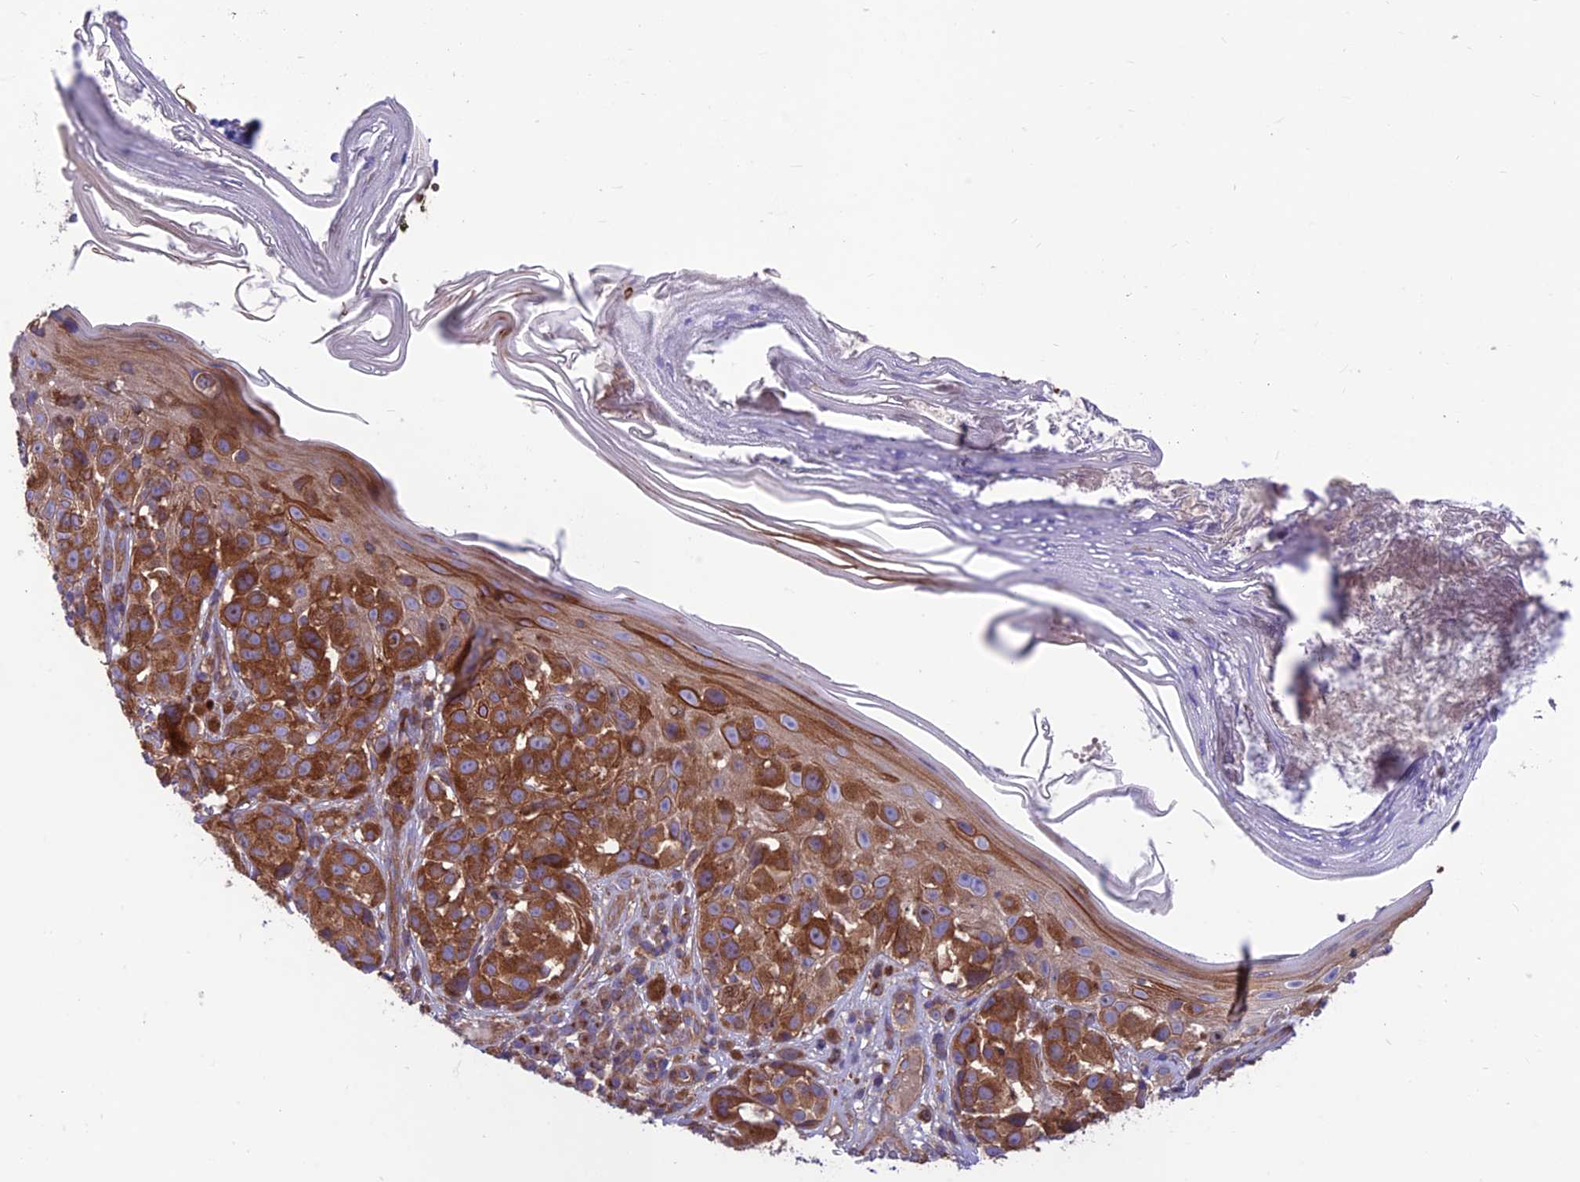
{"staining": {"intensity": "strong", "quantity": ">75%", "location": "cytoplasmic/membranous"}, "tissue": "melanoma", "cell_type": "Tumor cells", "image_type": "cancer", "snomed": [{"axis": "morphology", "description": "Malignant melanoma, NOS"}, {"axis": "topography", "description": "Skin"}], "caption": "High-power microscopy captured an immunohistochemistry (IHC) histopathology image of malignant melanoma, revealing strong cytoplasmic/membranous positivity in about >75% of tumor cells. (brown staining indicates protein expression, while blue staining denotes nuclei).", "gene": "VPS16", "patient": {"sex": "male", "age": 38}}